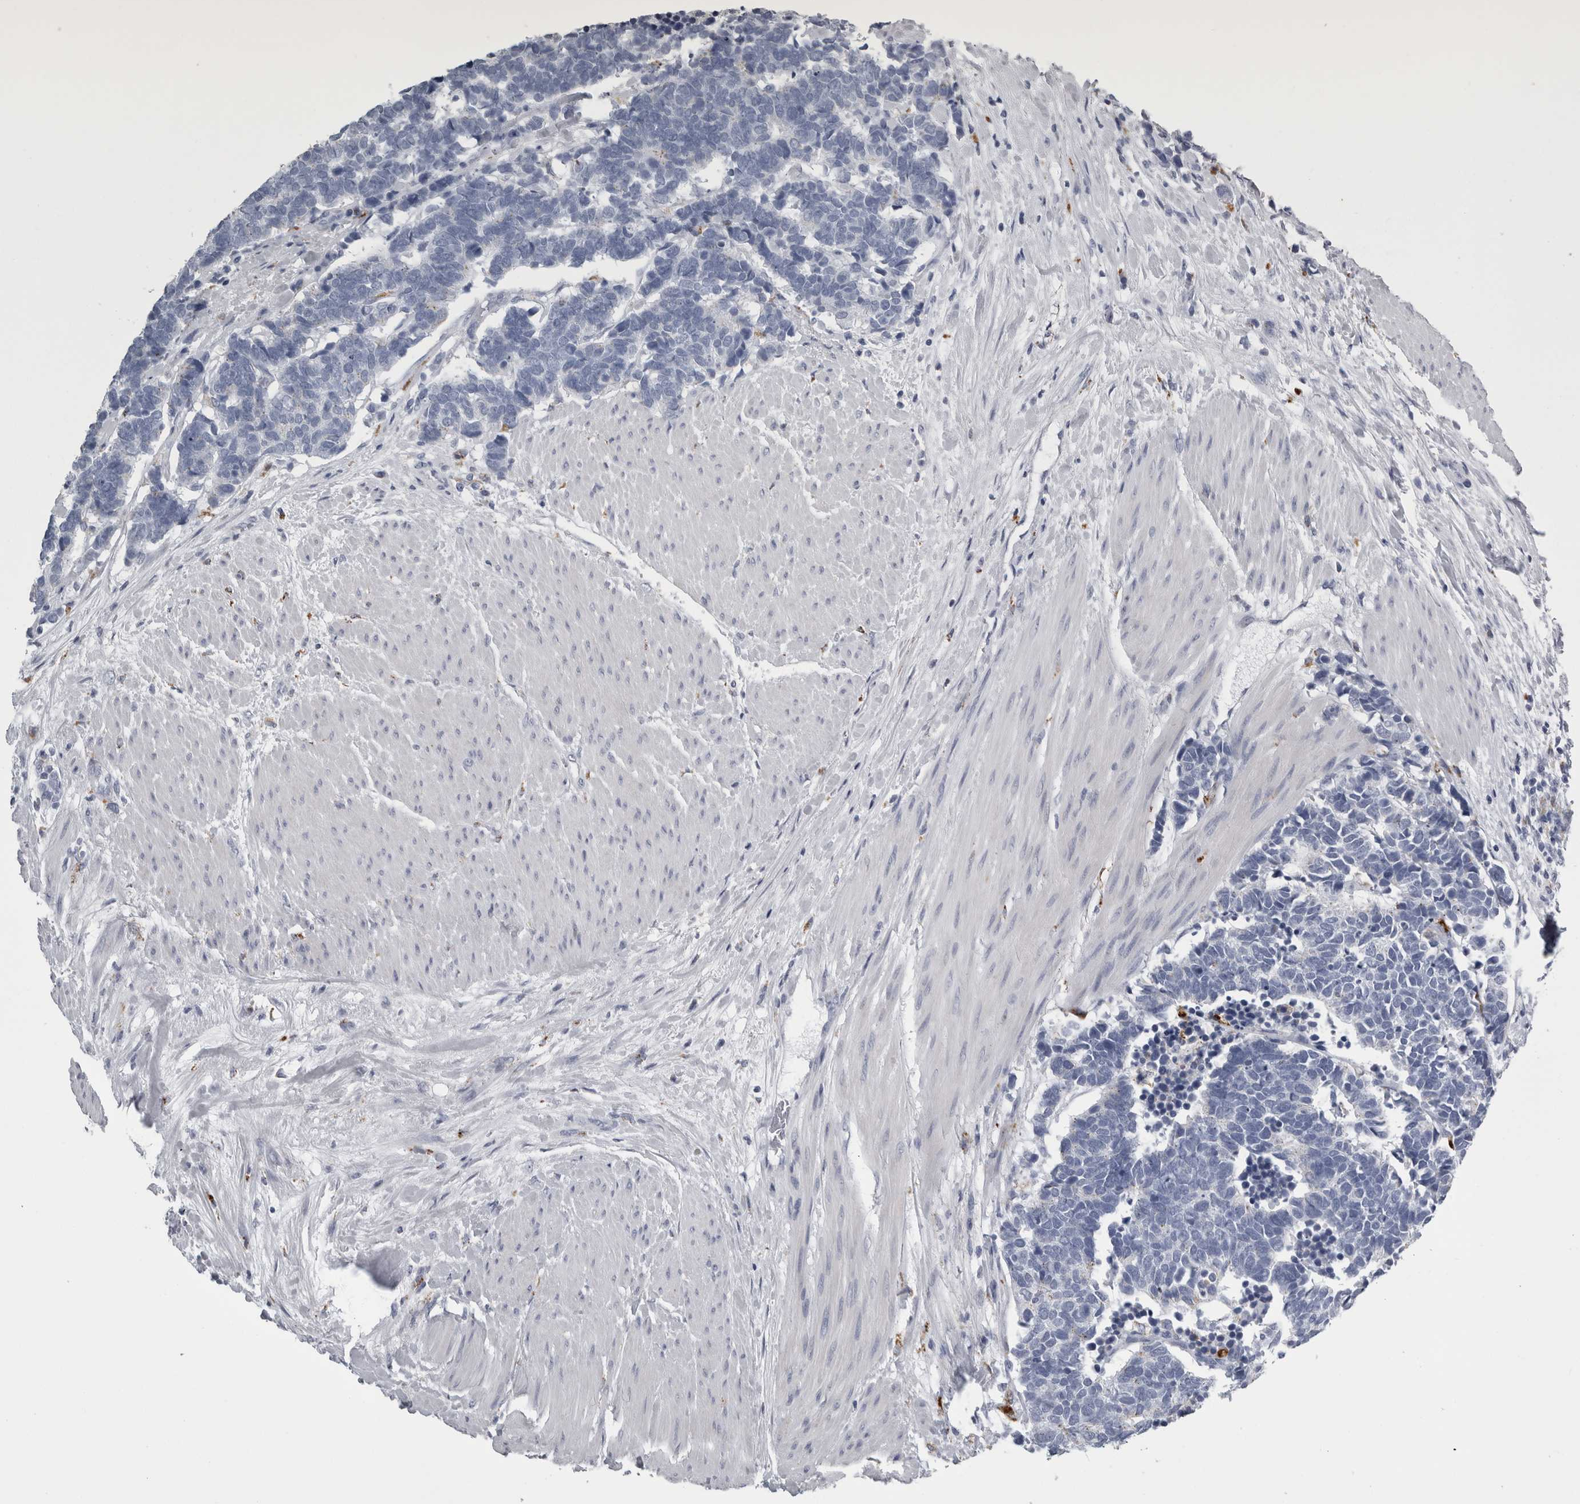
{"staining": {"intensity": "negative", "quantity": "none", "location": "none"}, "tissue": "carcinoid", "cell_type": "Tumor cells", "image_type": "cancer", "snomed": [{"axis": "morphology", "description": "Carcinoma, NOS"}, {"axis": "morphology", "description": "Carcinoid, malignant, NOS"}, {"axis": "topography", "description": "Urinary bladder"}], "caption": "Immunohistochemistry micrograph of neoplastic tissue: human carcinoid stained with DAB demonstrates no significant protein staining in tumor cells.", "gene": "DPP7", "patient": {"sex": "male", "age": 57}}